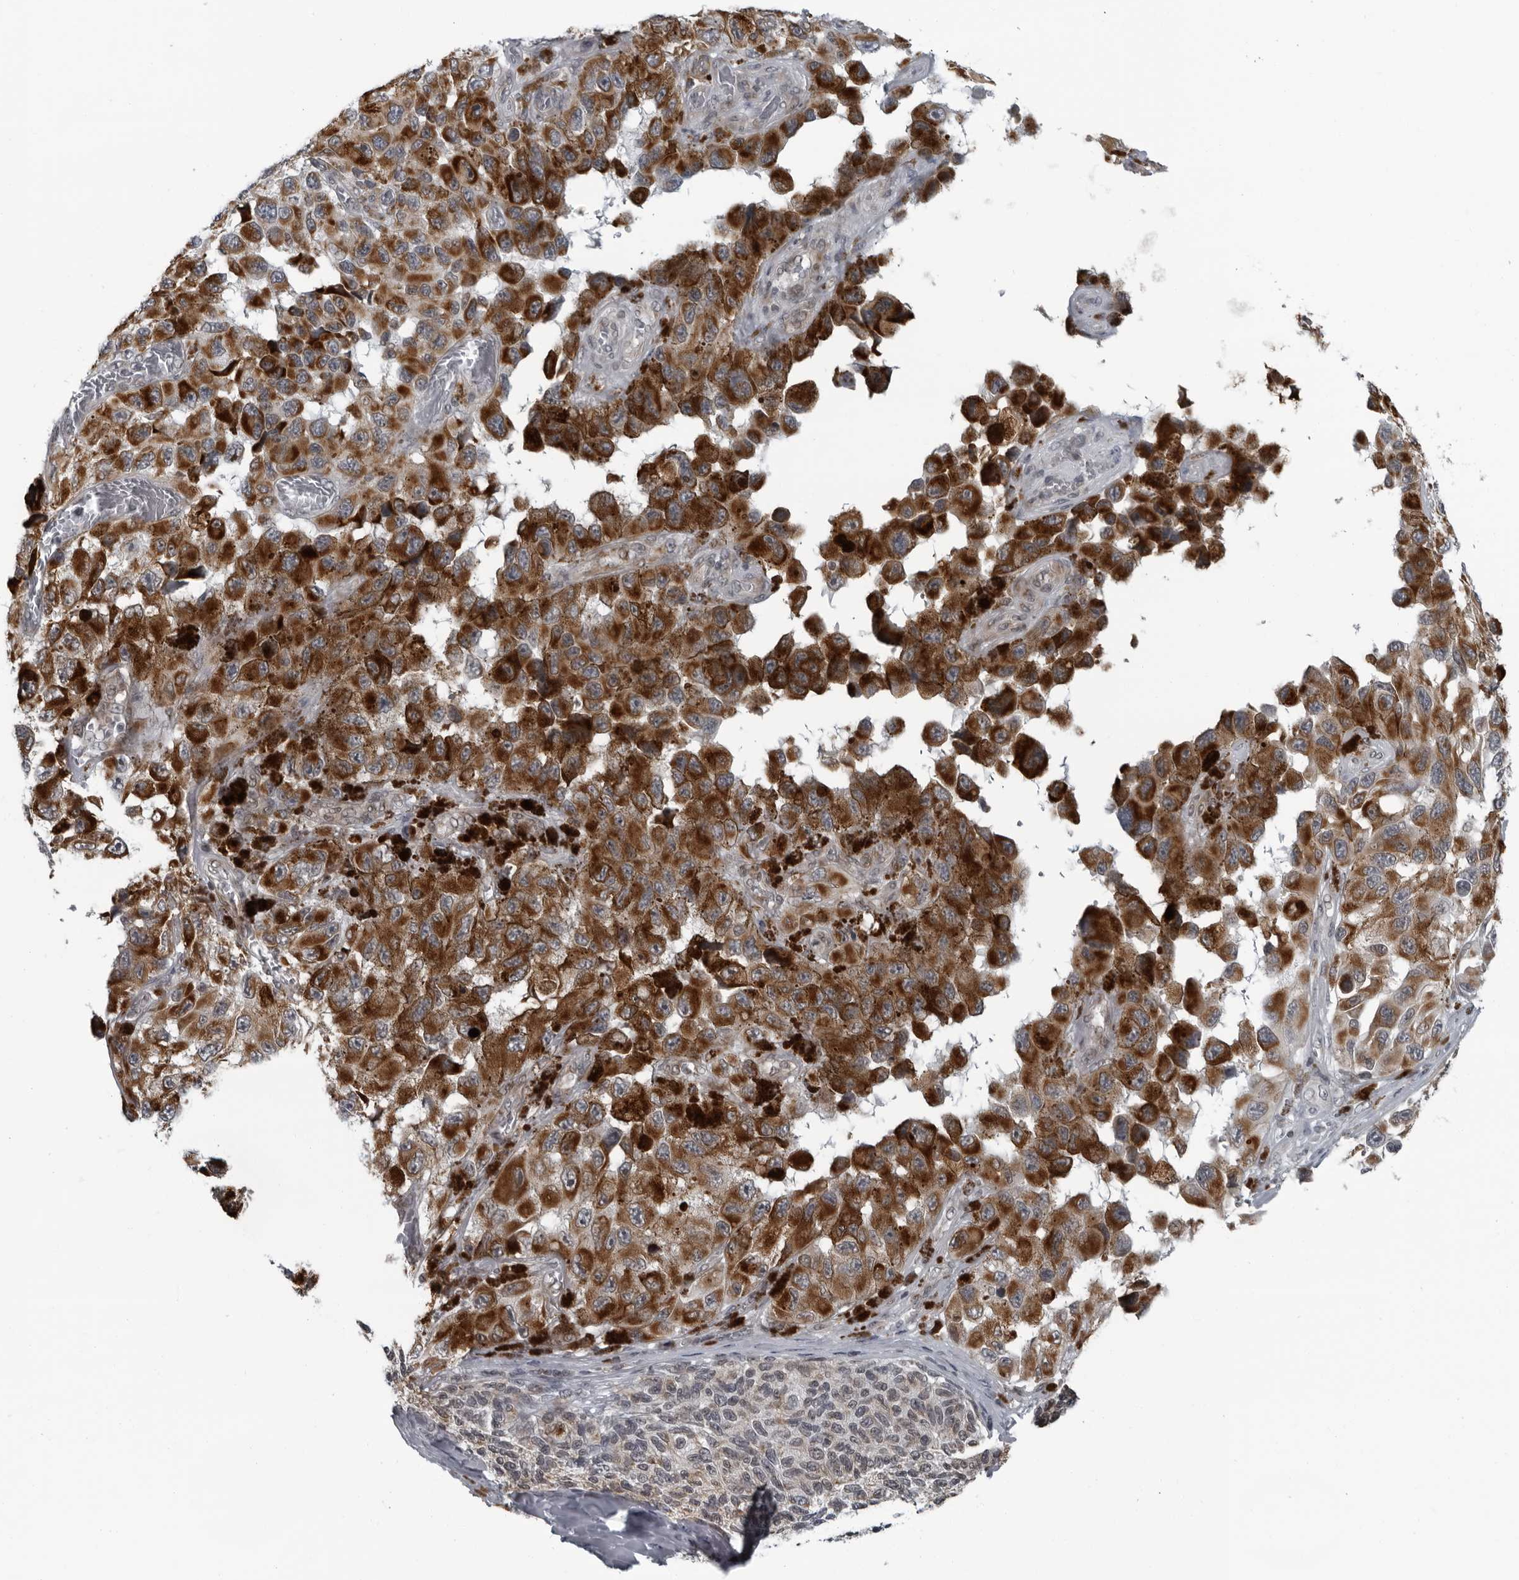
{"staining": {"intensity": "moderate", "quantity": ">75%", "location": "cytoplasmic/membranous"}, "tissue": "melanoma", "cell_type": "Tumor cells", "image_type": "cancer", "snomed": [{"axis": "morphology", "description": "Malignant melanoma, NOS"}, {"axis": "topography", "description": "Skin"}], "caption": "IHC of malignant melanoma shows medium levels of moderate cytoplasmic/membranous staining in approximately >75% of tumor cells.", "gene": "RTCA", "patient": {"sex": "female", "age": 73}}